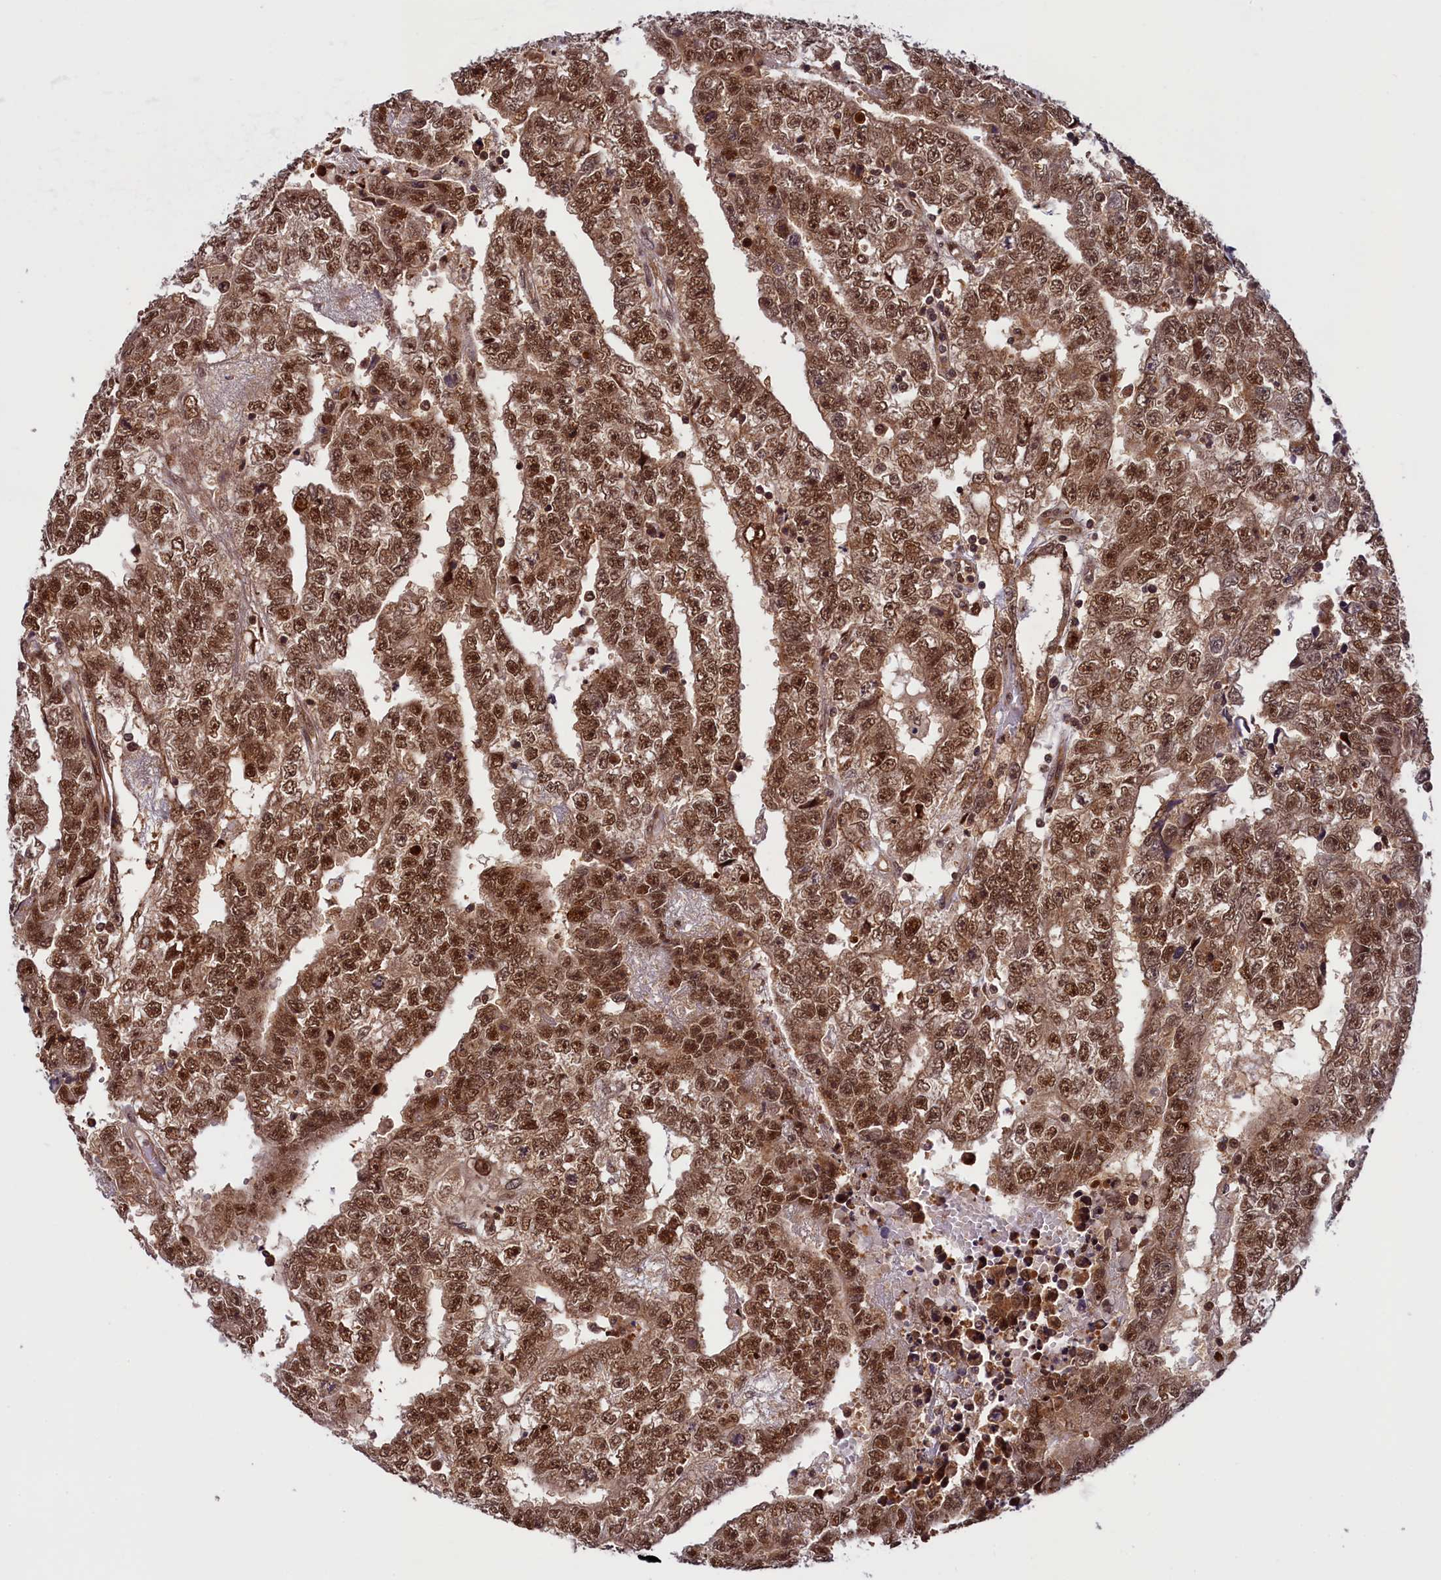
{"staining": {"intensity": "strong", "quantity": ">75%", "location": "cytoplasmic/membranous,nuclear"}, "tissue": "testis cancer", "cell_type": "Tumor cells", "image_type": "cancer", "snomed": [{"axis": "morphology", "description": "Carcinoma, Embryonal, NOS"}, {"axis": "topography", "description": "Testis"}], "caption": "This photomicrograph shows testis cancer (embryonal carcinoma) stained with IHC to label a protein in brown. The cytoplasmic/membranous and nuclear of tumor cells show strong positivity for the protein. Nuclei are counter-stained blue.", "gene": "SLC7A6OS", "patient": {"sex": "male", "age": 25}}